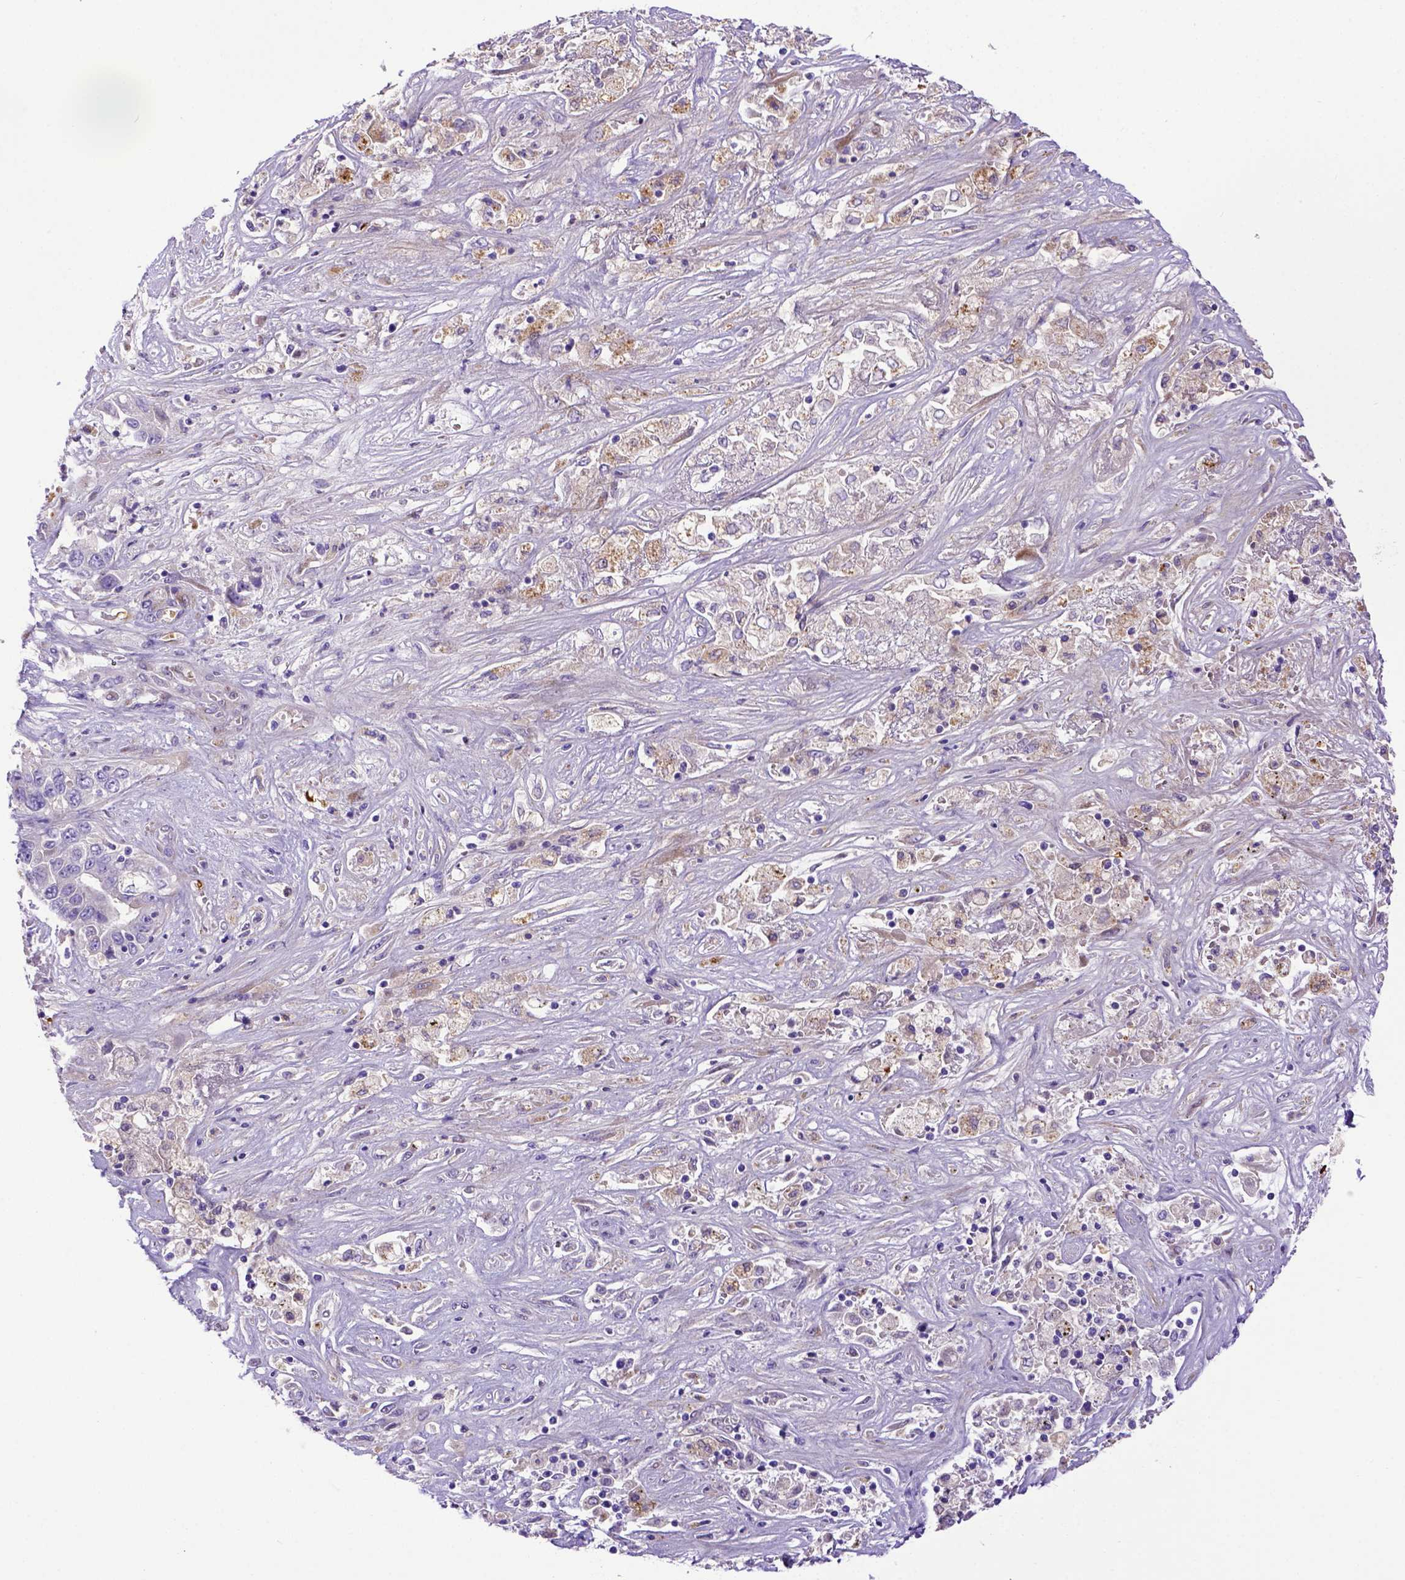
{"staining": {"intensity": "negative", "quantity": "none", "location": "none"}, "tissue": "liver cancer", "cell_type": "Tumor cells", "image_type": "cancer", "snomed": [{"axis": "morphology", "description": "Cholangiocarcinoma"}, {"axis": "topography", "description": "Liver"}], "caption": "Tumor cells are negative for protein expression in human liver cancer. (DAB (3,3'-diaminobenzidine) immunohistochemistry (IHC) with hematoxylin counter stain).", "gene": "CFAP300", "patient": {"sex": "female", "age": 52}}